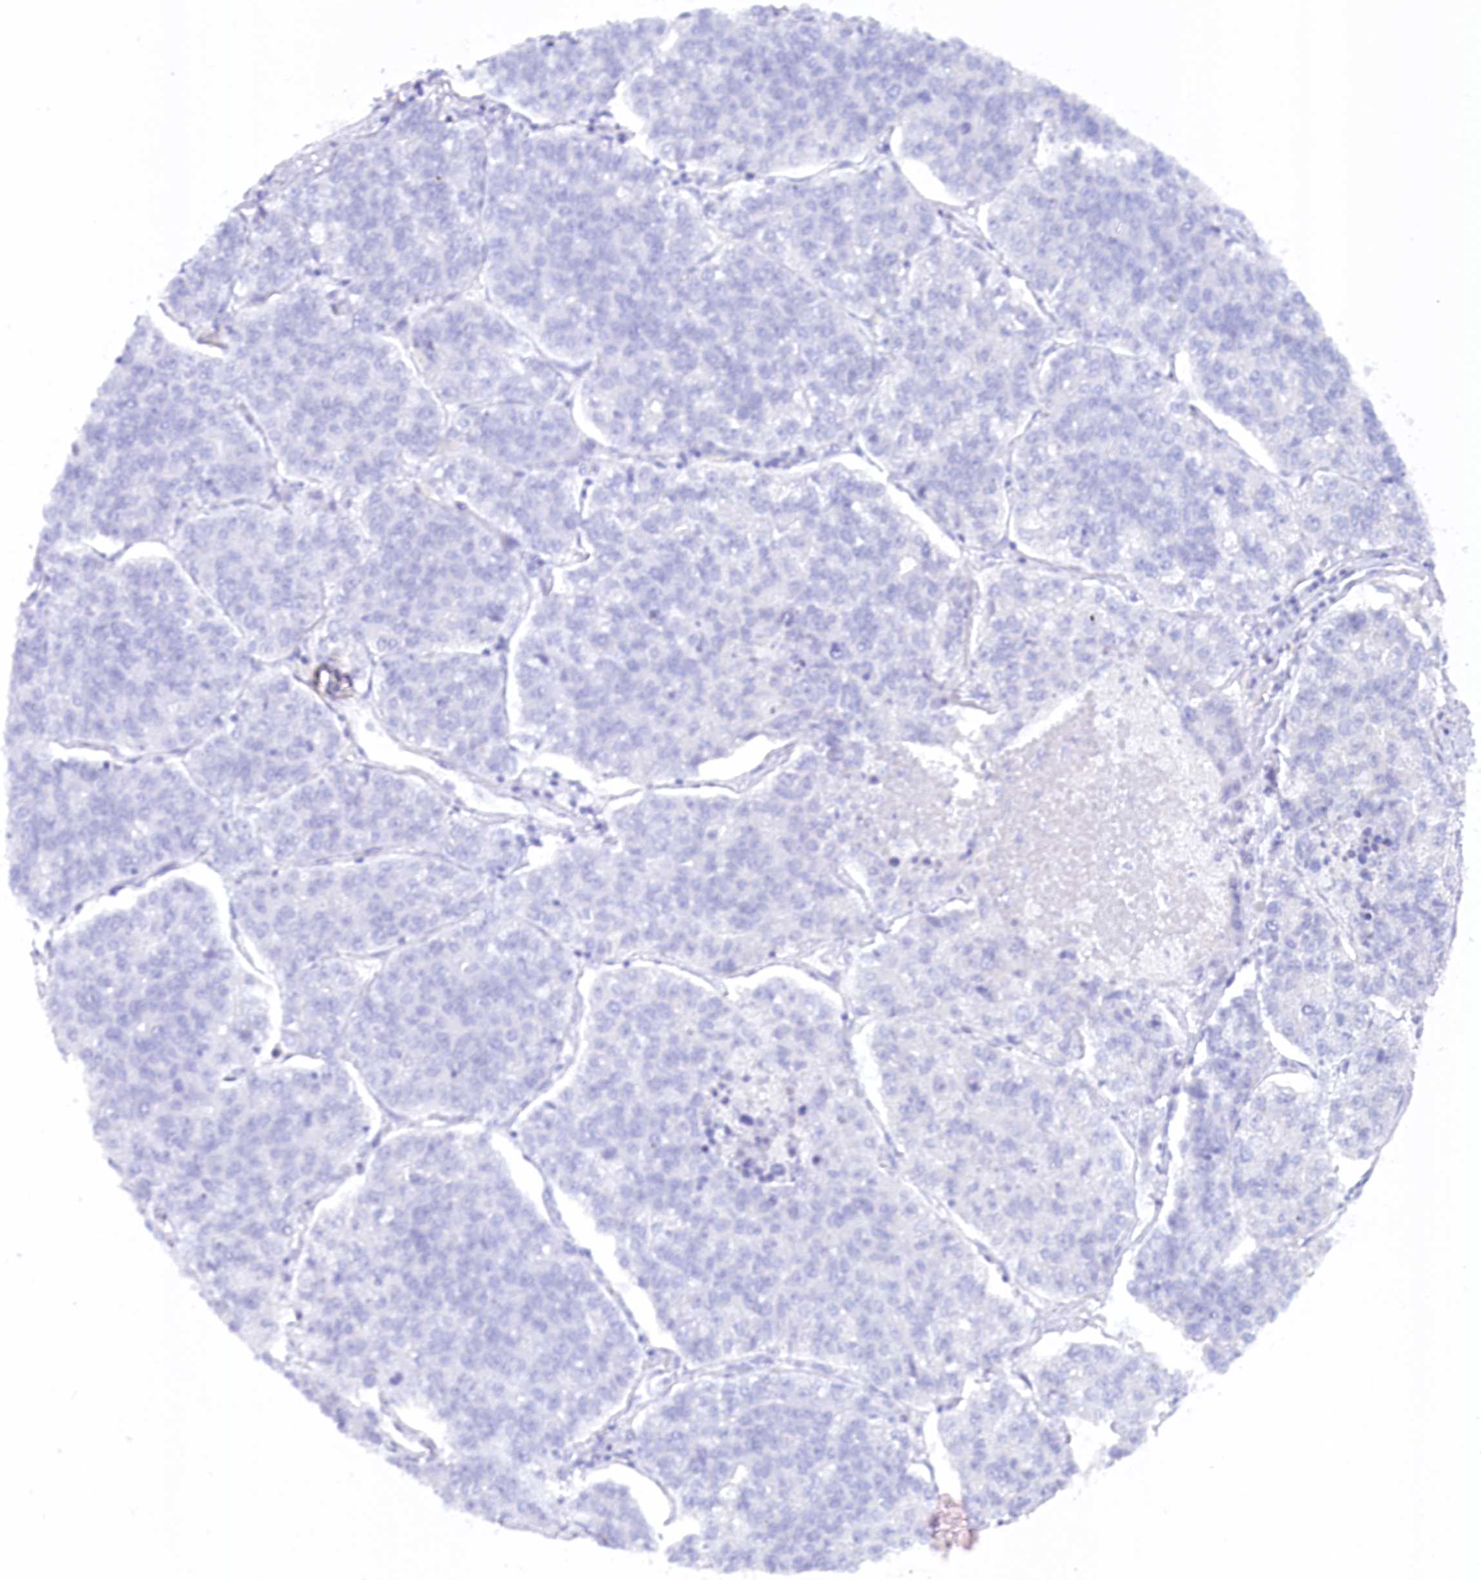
{"staining": {"intensity": "negative", "quantity": "none", "location": "none"}, "tissue": "lung cancer", "cell_type": "Tumor cells", "image_type": "cancer", "snomed": [{"axis": "morphology", "description": "Adenocarcinoma, NOS"}, {"axis": "topography", "description": "Lung"}], "caption": "Image shows no protein expression in tumor cells of adenocarcinoma (lung) tissue. The staining was performed using DAB (3,3'-diaminobenzidine) to visualize the protein expression in brown, while the nuclei were stained in blue with hematoxylin (Magnification: 20x).", "gene": "PAIP2", "patient": {"sex": "male", "age": 49}}